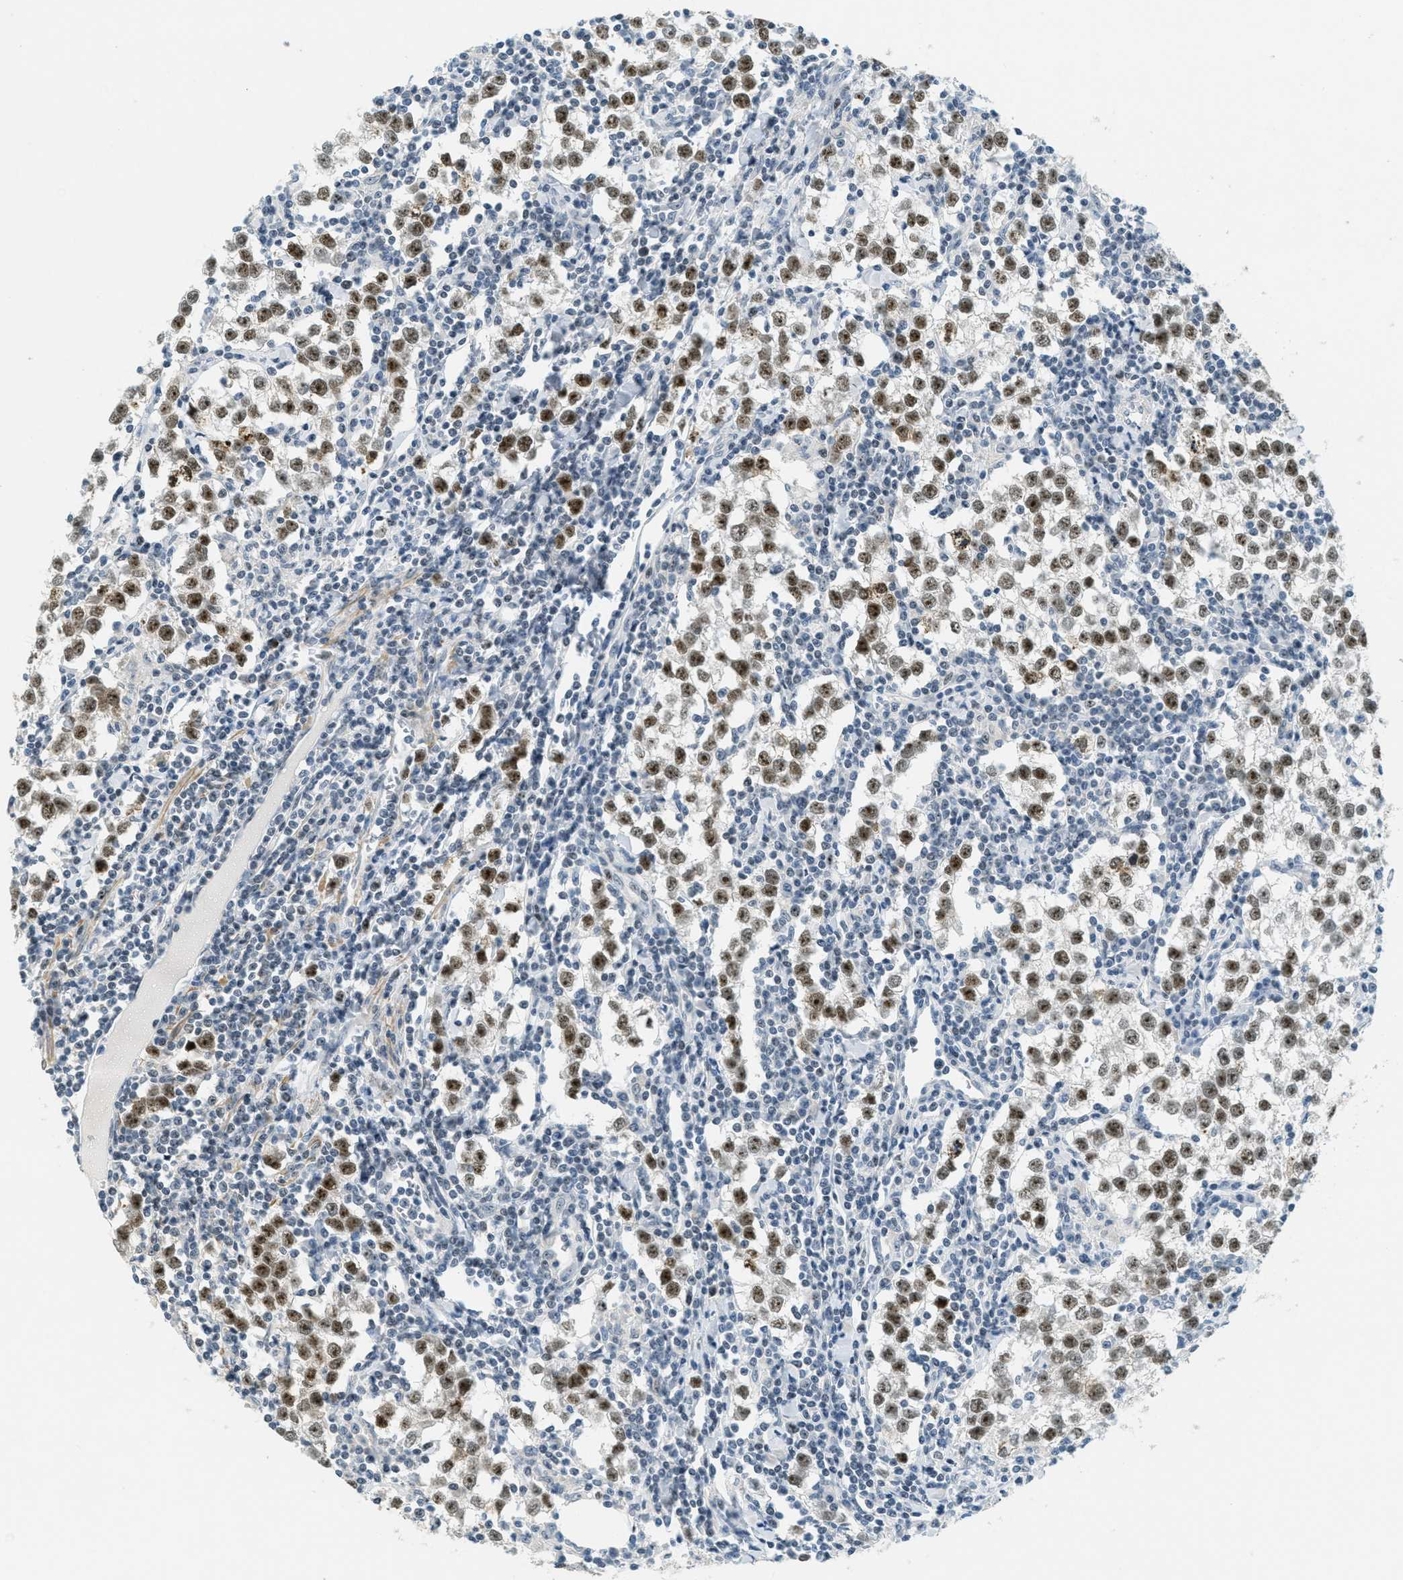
{"staining": {"intensity": "moderate", "quantity": ">75%", "location": "nuclear"}, "tissue": "testis cancer", "cell_type": "Tumor cells", "image_type": "cancer", "snomed": [{"axis": "morphology", "description": "Seminoma, NOS"}, {"axis": "morphology", "description": "Carcinoma, Embryonal, NOS"}, {"axis": "topography", "description": "Testis"}], "caption": "Embryonal carcinoma (testis) stained with DAB IHC shows medium levels of moderate nuclear expression in about >75% of tumor cells.", "gene": "DDX47", "patient": {"sex": "male", "age": 36}}